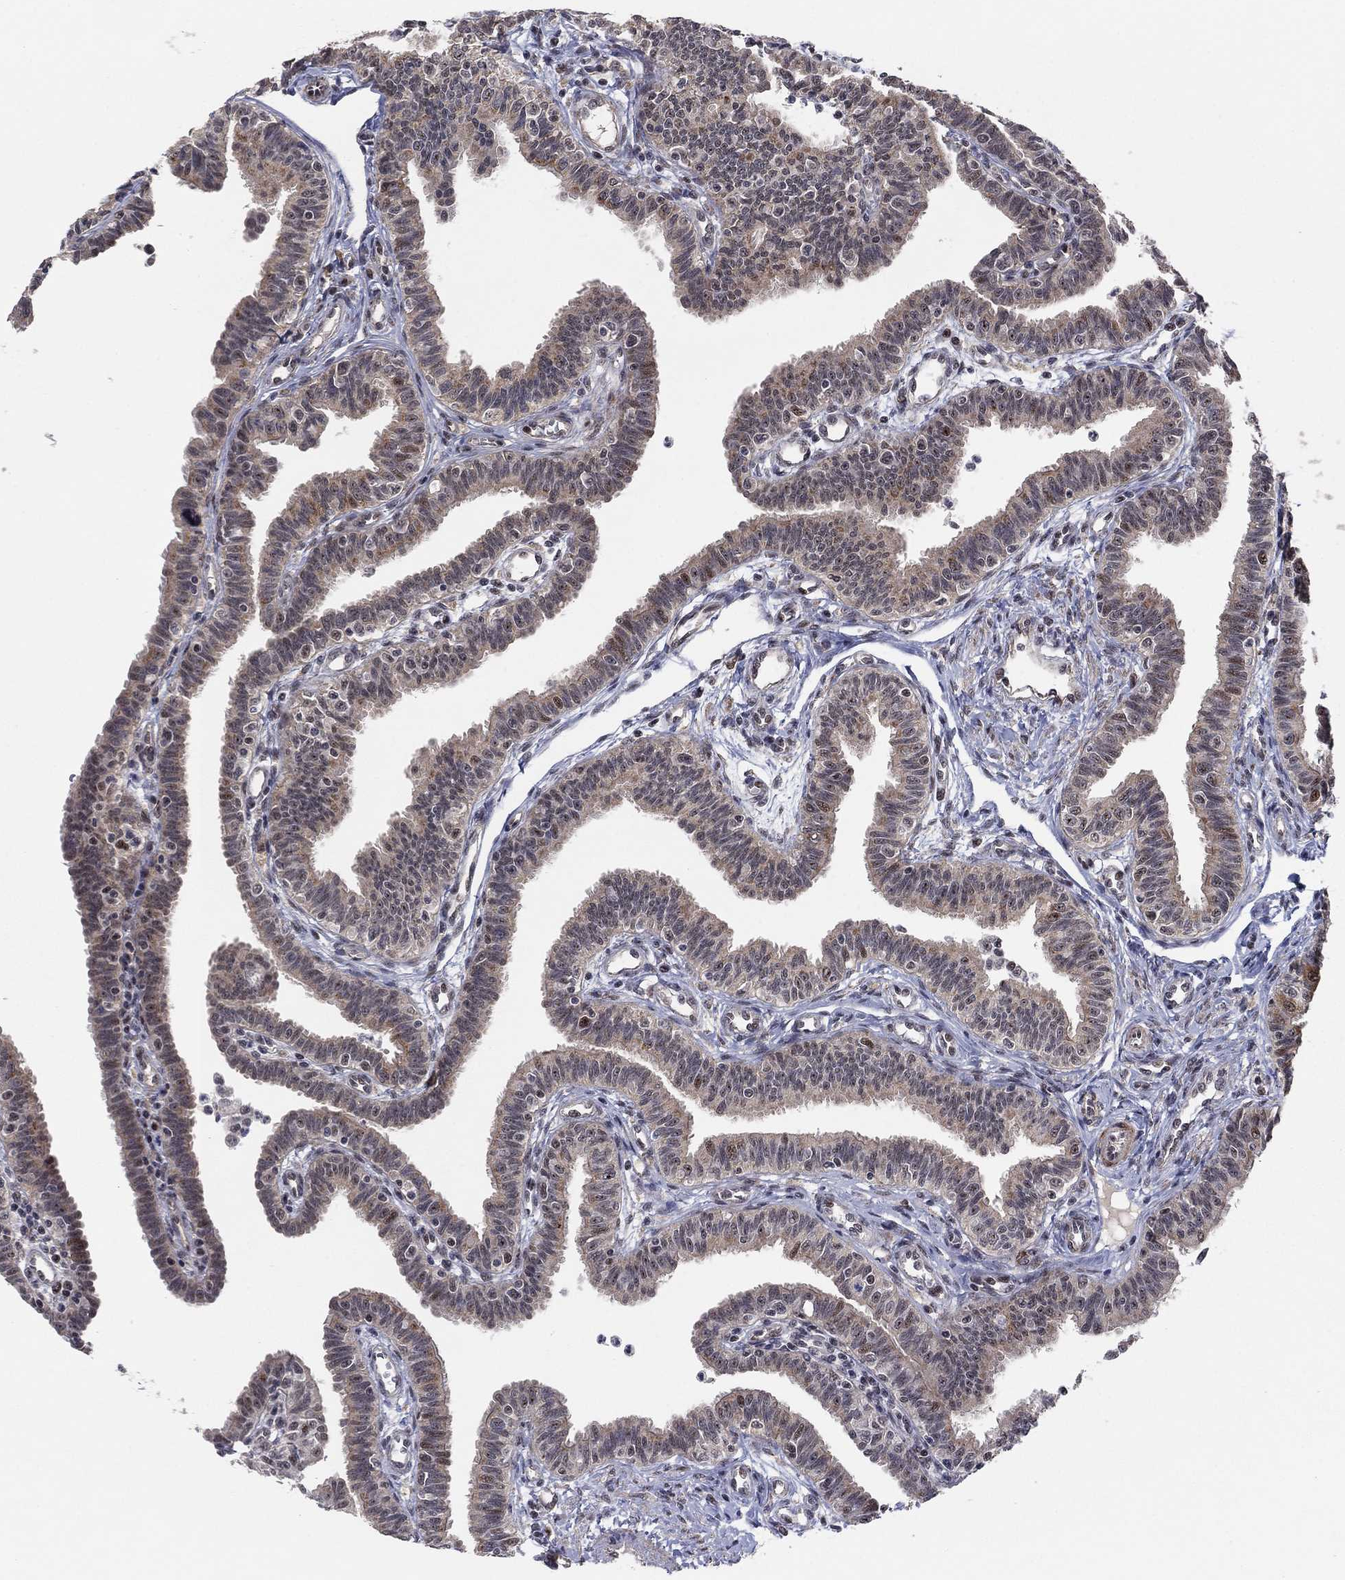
{"staining": {"intensity": "weak", "quantity": ">75%", "location": "cytoplasmic/membranous"}, "tissue": "fallopian tube", "cell_type": "Glandular cells", "image_type": "normal", "snomed": [{"axis": "morphology", "description": "Normal tissue, NOS"}, {"axis": "topography", "description": "Fallopian tube"}], "caption": "A photomicrograph showing weak cytoplasmic/membranous expression in about >75% of glandular cells in unremarkable fallopian tube, as visualized by brown immunohistochemical staining.", "gene": "ZNF395", "patient": {"sex": "female", "age": 36}}